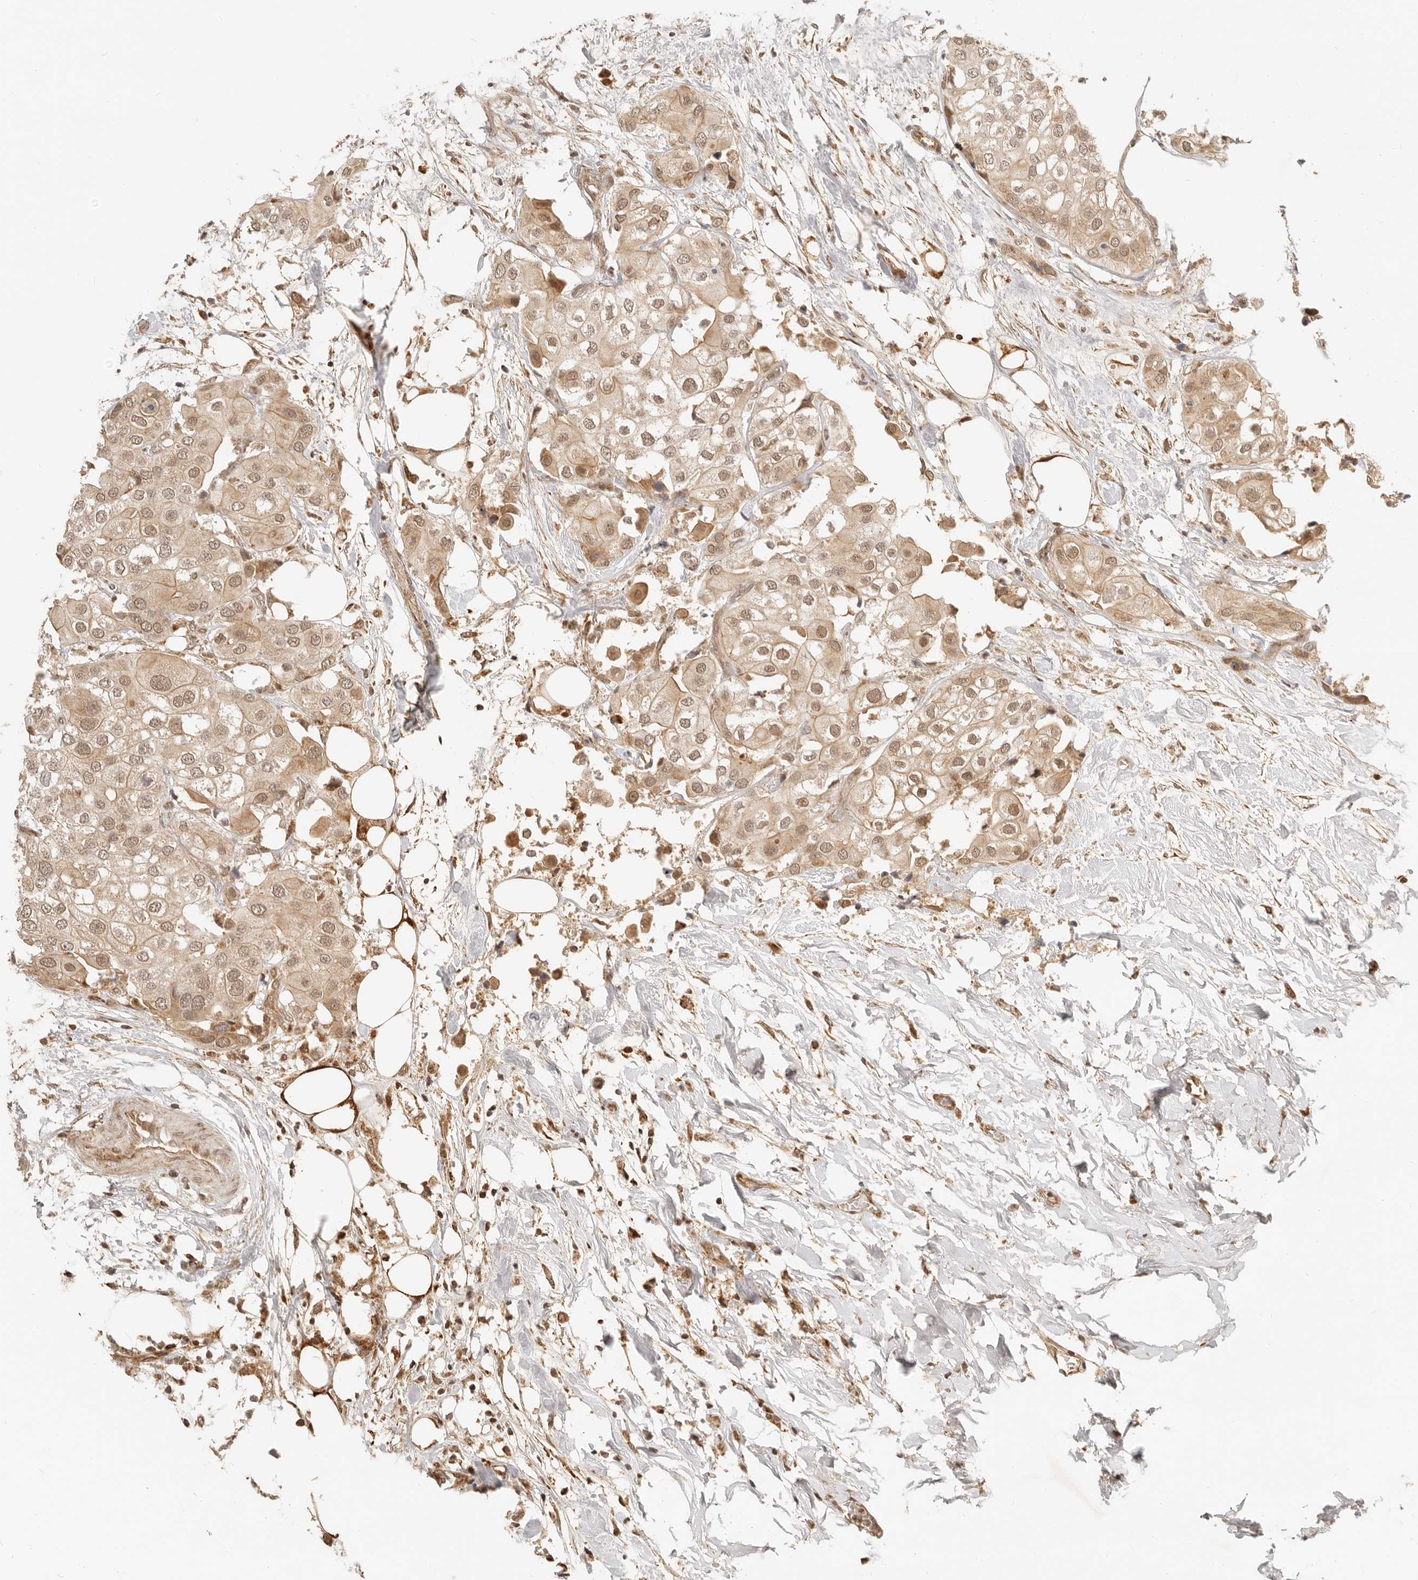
{"staining": {"intensity": "moderate", "quantity": ">75%", "location": "cytoplasmic/membranous,nuclear"}, "tissue": "urothelial cancer", "cell_type": "Tumor cells", "image_type": "cancer", "snomed": [{"axis": "morphology", "description": "Urothelial carcinoma, High grade"}, {"axis": "topography", "description": "Urinary bladder"}], "caption": "Immunohistochemistry (IHC) of urothelial cancer demonstrates medium levels of moderate cytoplasmic/membranous and nuclear staining in about >75% of tumor cells.", "gene": "BAALC", "patient": {"sex": "male", "age": 64}}